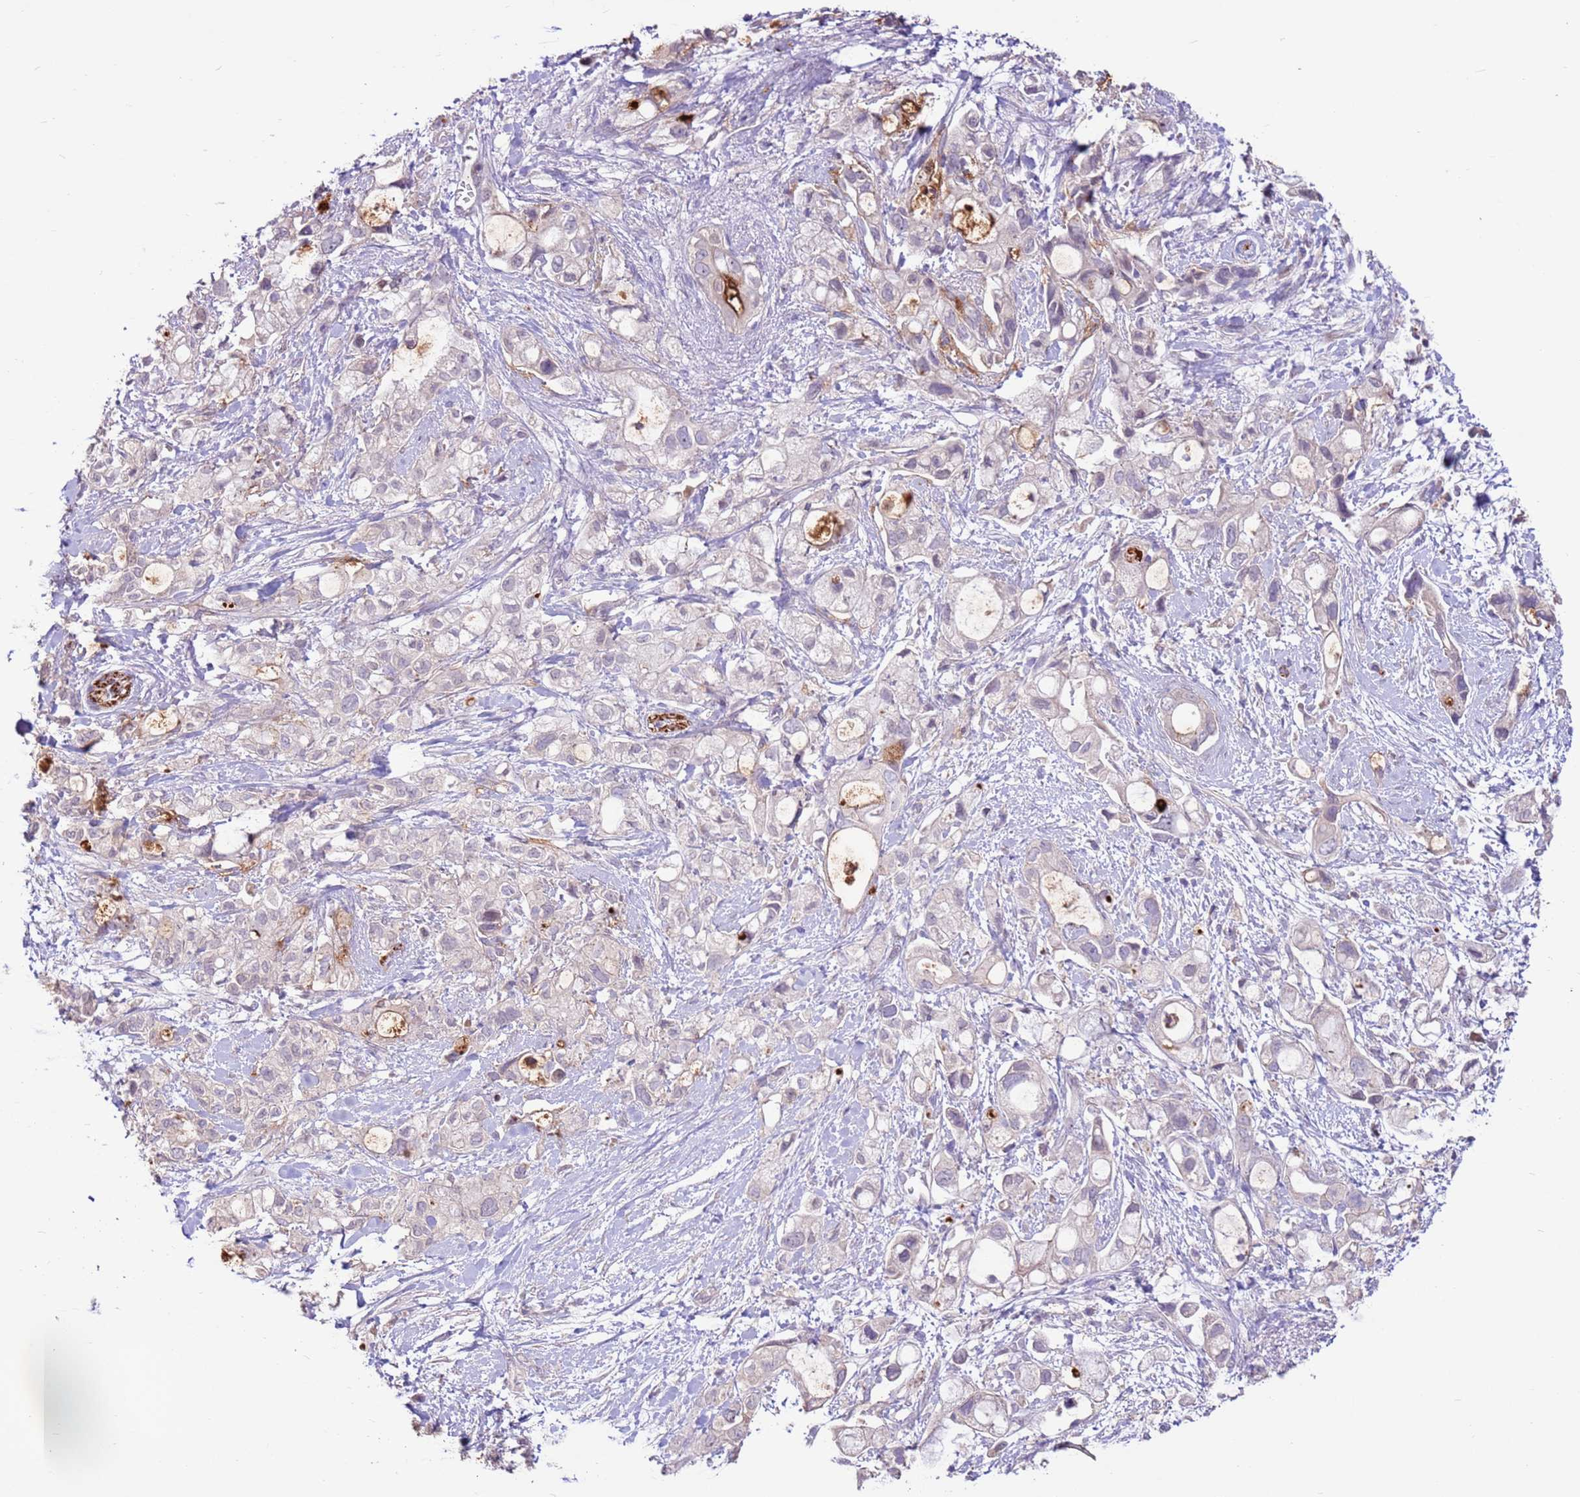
{"staining": {"intensity": "negative", "quantity": "none", "location": "none"}, "tissue": "pancreatic cancer", "cell_type": "Tumor cells", "image_type": "cancer", "snomed": [{"axis": "morphology", "description": "Adenocarcinoma, NOS"}, {"axis": "topography", "description": "Pancreas"}], "caption": "An immunohistochemistry histopathology image of adenocarcinoma (pancreatic) is shown. There is no staining in tumor cells of adenocarcinoma (pancreatic). (Immunohistochemistry, brightfield microscopy, high magnification).", "gene": "LGI4", "patient": {"sex": "female", "age": 56}}